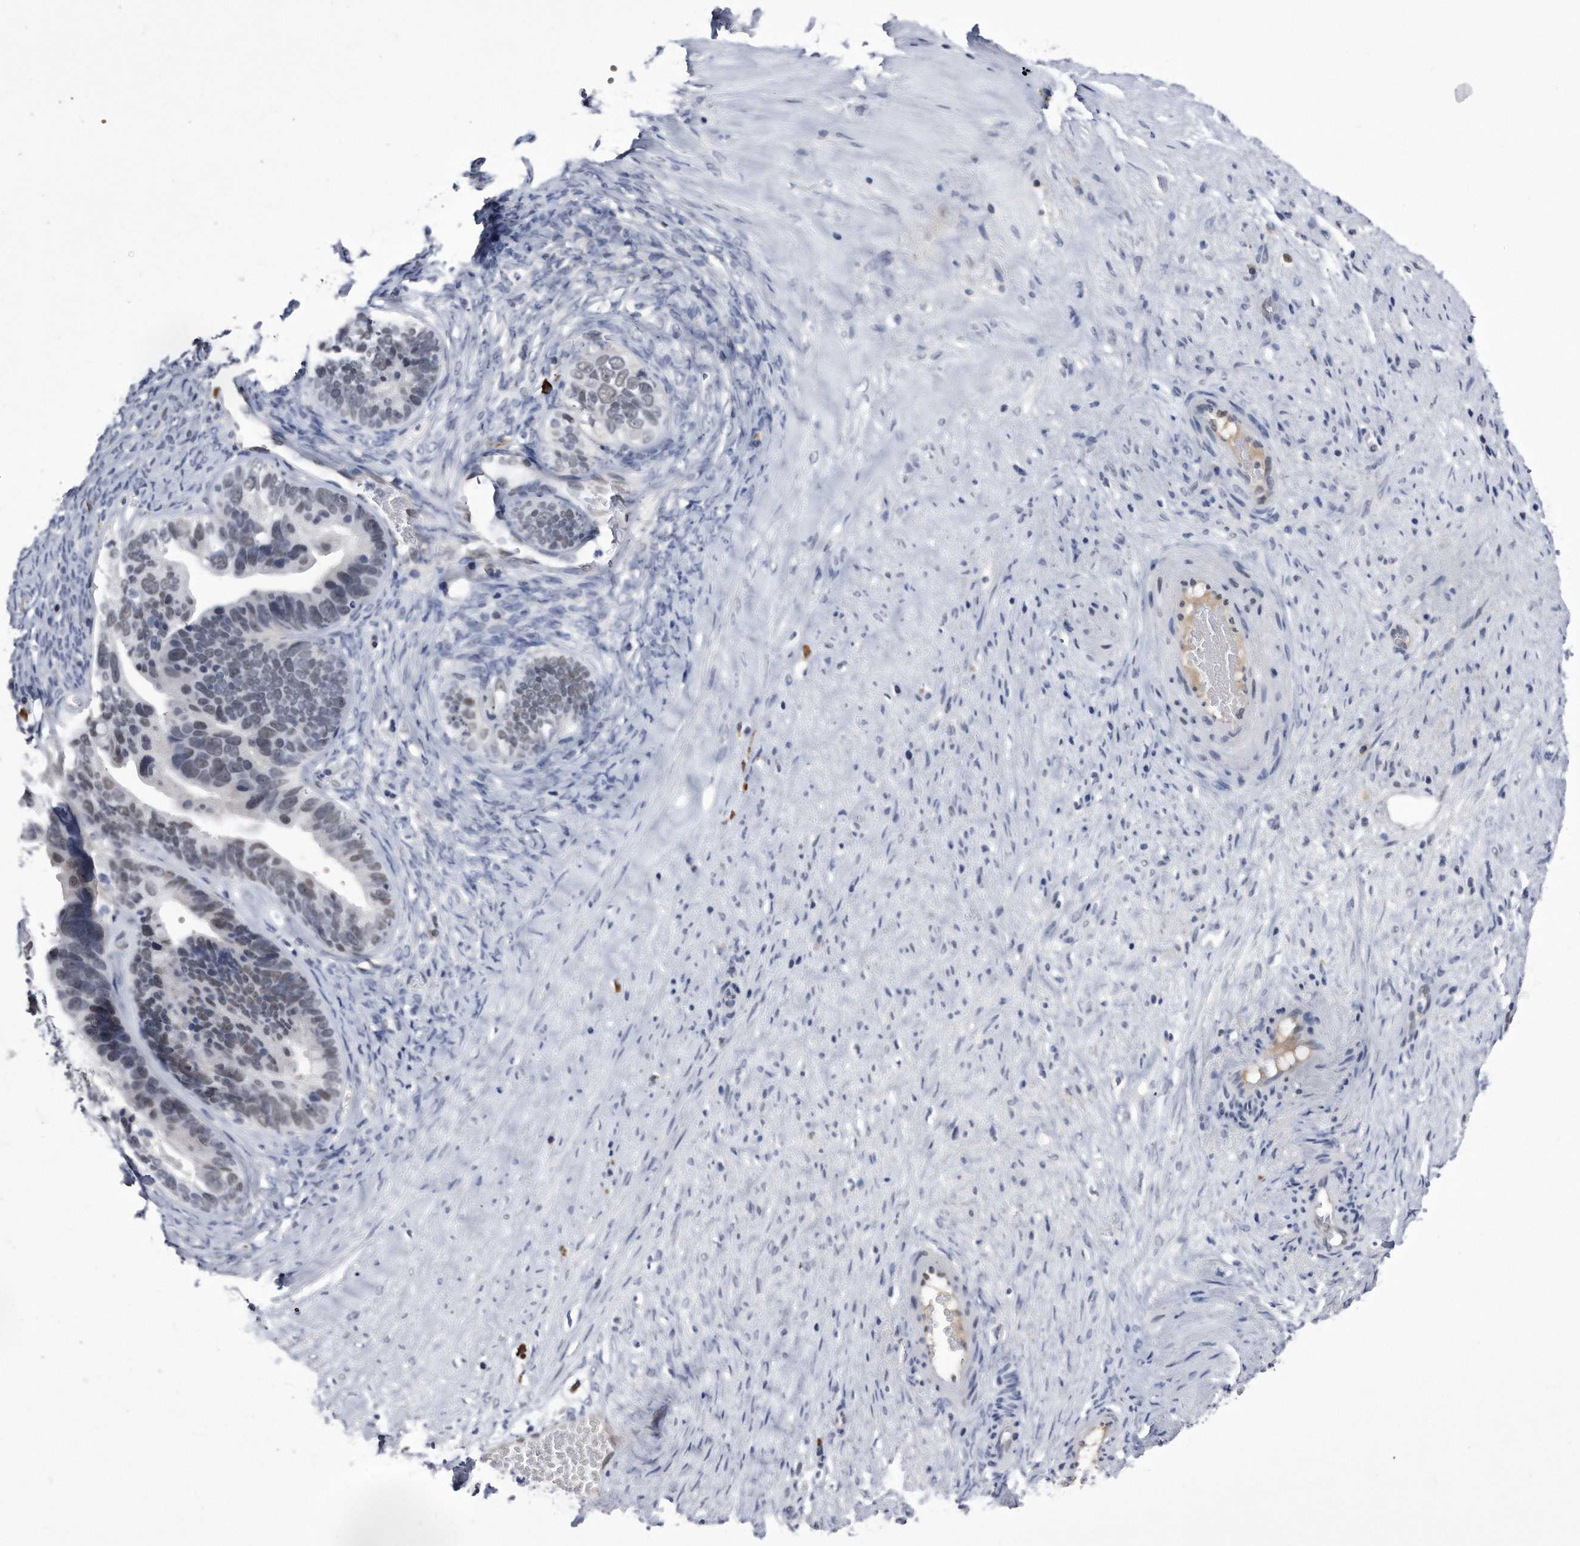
{"staining": {"intensity": "weak", "quantity": "<25%", "location": "nuclear"}, "tissue": "ovarian cancer", "cell_type": "Tumor cells", "image_type": "cancer", "snomed": [{"axis": "morphology", "description": "Cystadenocarcinoma, serous, NOS"}, {"axis": "topography", "description": "Ovary"}], "caption": "IHC of human serous cystadenocarcinoma (ovarian) shows no expression in tumor cells.", "gene": "KCTD8", "patient": {"sex": "female", "age": 56}}